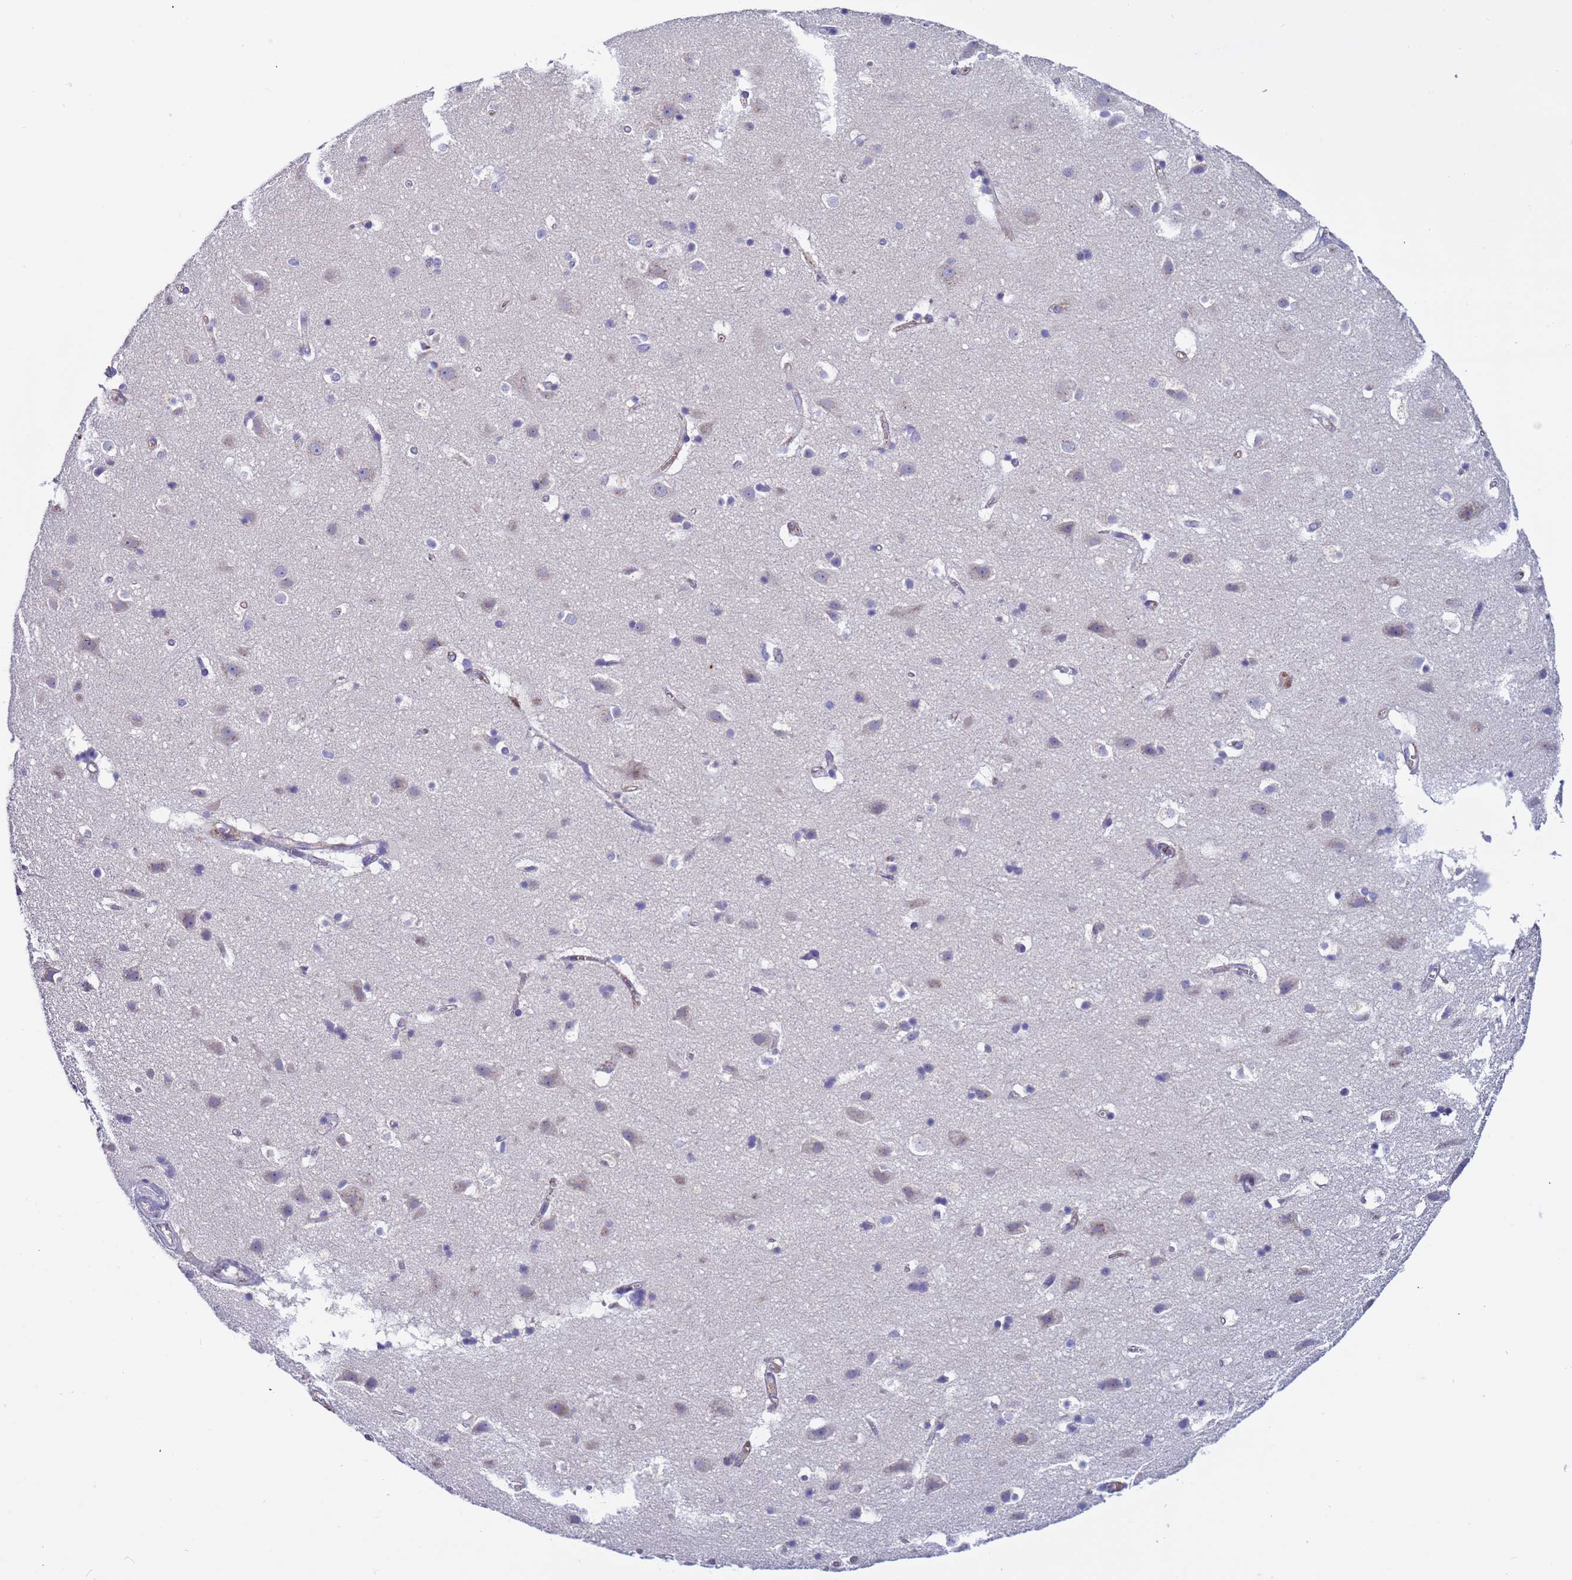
{"staining": {"intensity": "negative", "quantity": "none", "location": "none"}, "tissue": "cerebral cortex", "cell_type": "Endothelial cells", "image_type": "normal", "snomed": [{"axis": "morphology", "description": "Normal tissue, NOS"}, {"axis": "topography", "description": "Cerebral cortex"}], "caption": "Human cerebral cortex stained for a protein using immunohistochemistry (IHC) shows no staining in endothelial cells.", "gene": "ZNF248", "patient": {"sex": "male", "age": 54}}